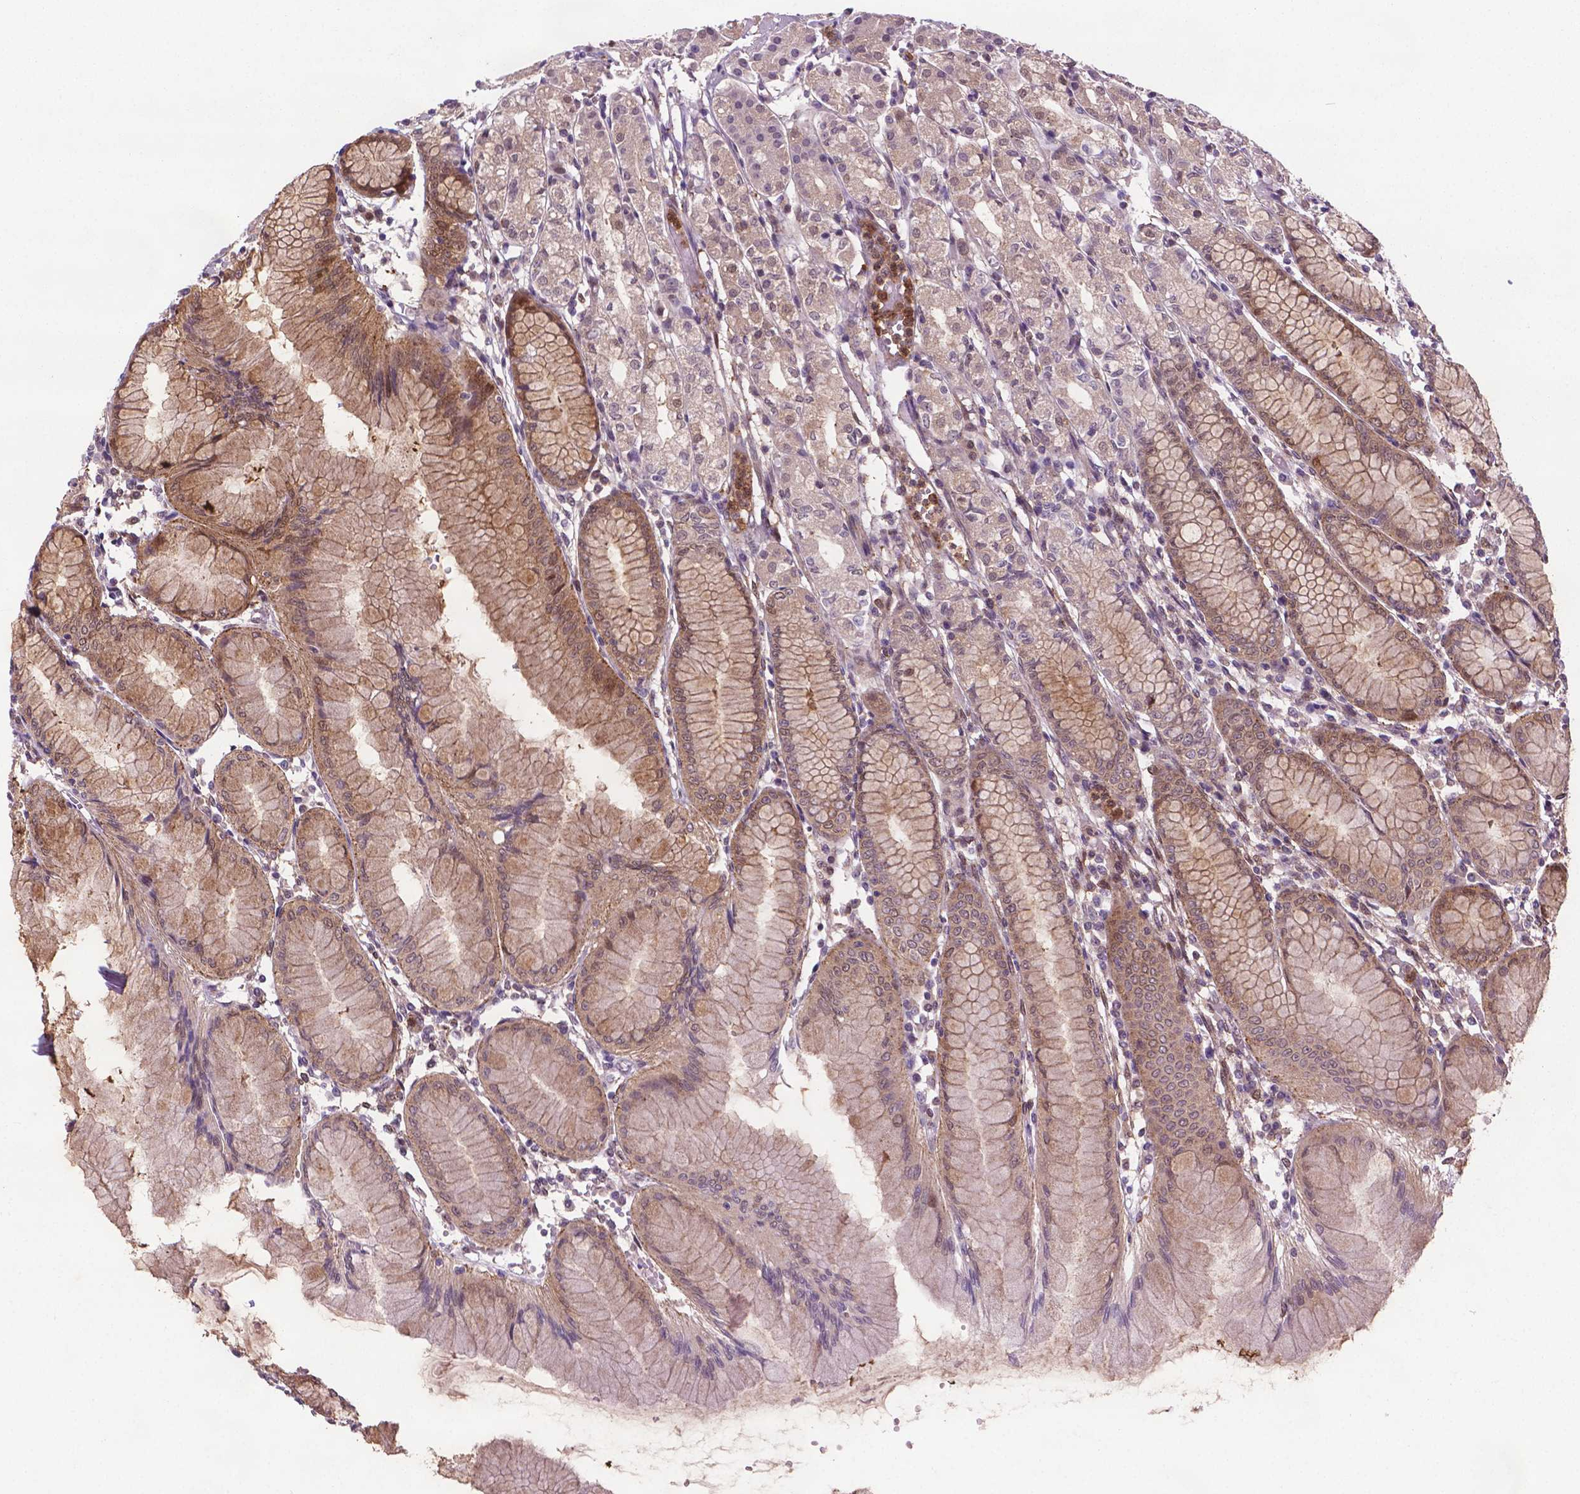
{"staining": {"intensity": "weak", "quantity": "25%-75%", "location": "cytoplasmic/membranous,nuclear"}, "tissue": "stomach", "cell_type": "Glandular cells", "image_type": "normal", "snomed": [{"axis": "morphology", "description": "Normal tissue, NOS"}, {"axis": "topography", "description": "Stomach"}], "caption": "Brown immunohistochemical staining in benign human stomach reveals weak cytoplasmic/membranous,nuclear expression in approximately 25%-75% of glandular cells.", "gene": "PLIN3", "patient": {"sex": "female", "age": 57}}